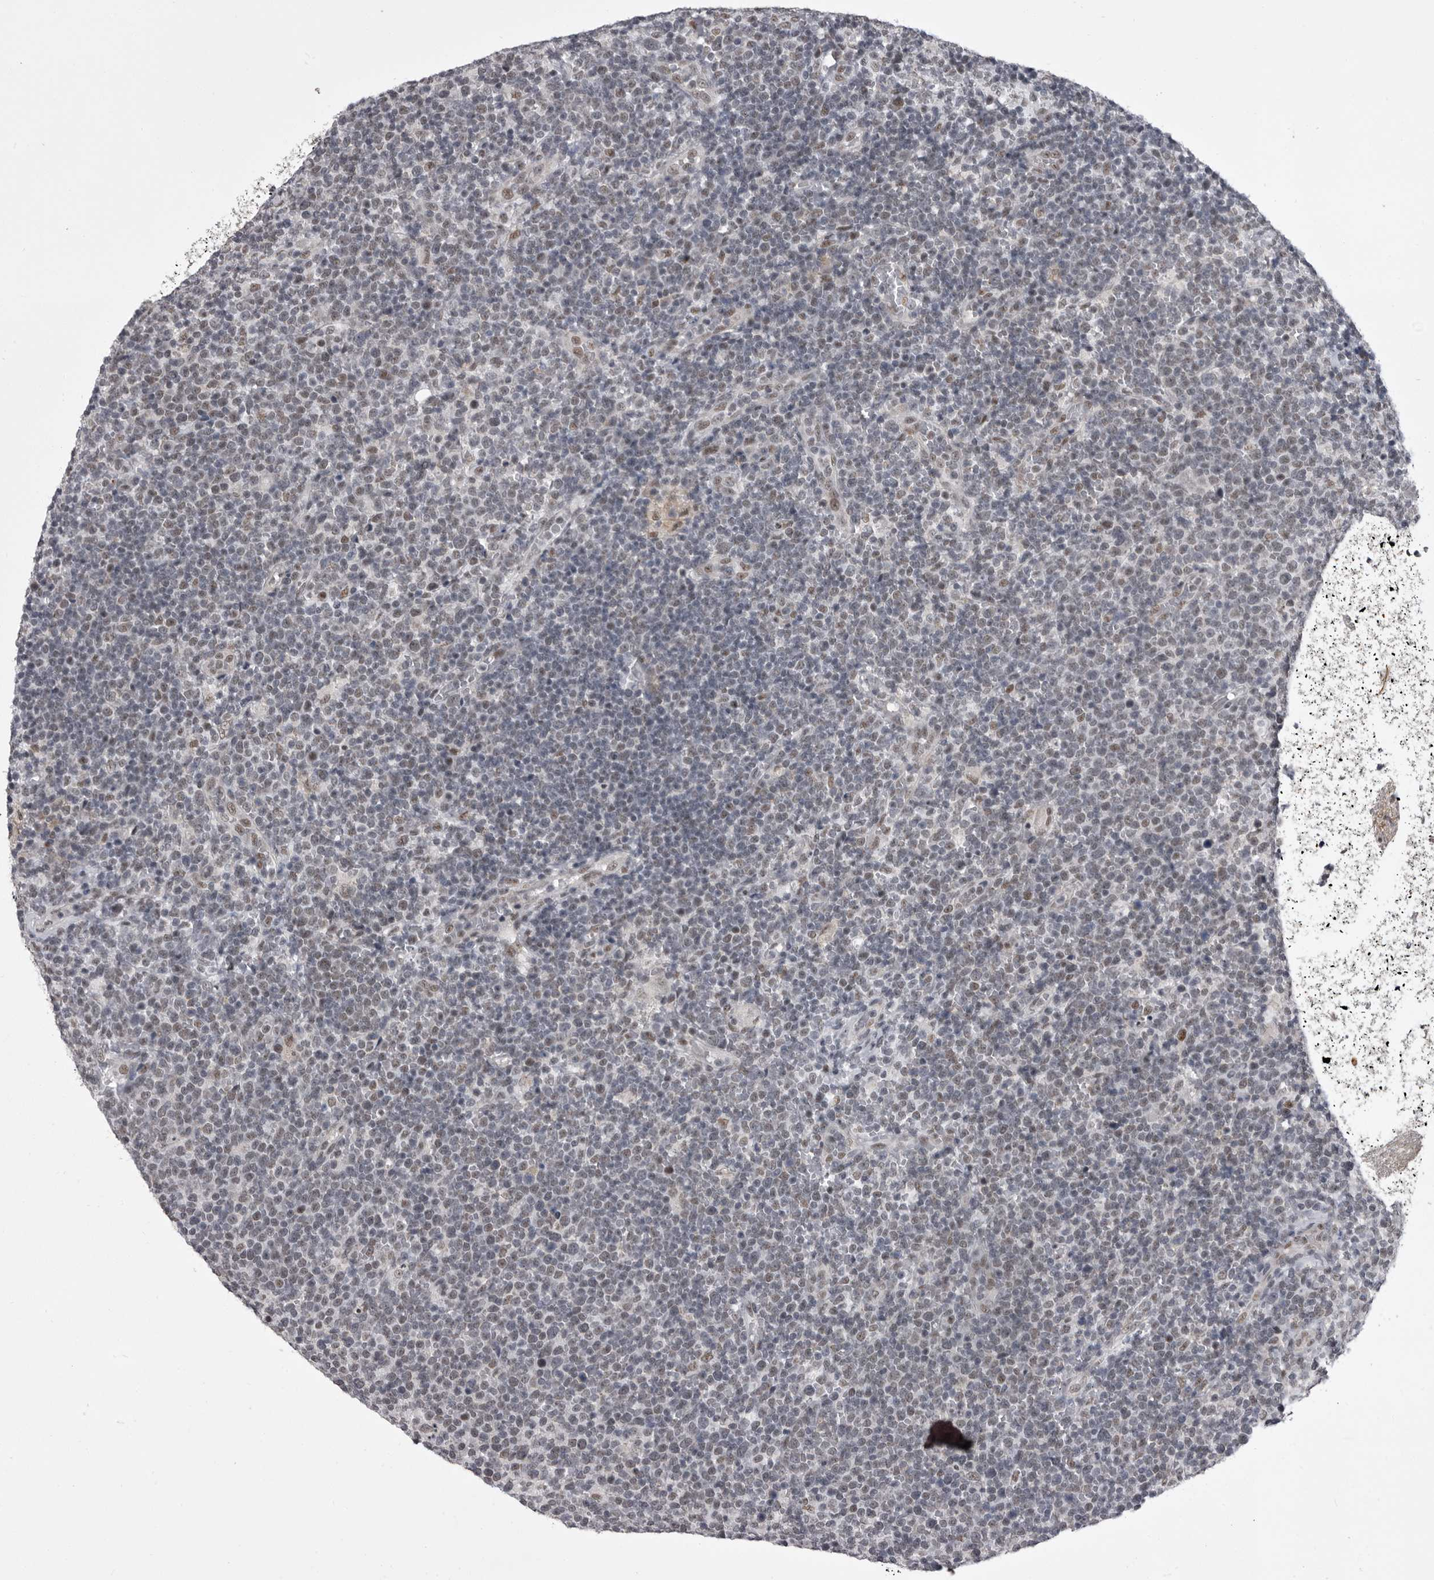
{"staining": {"intensity": "negative", "quantity": "none", "location": "none"}, "tissue": "lymphoma", "cell_type": "Tumor cells", "image_type": "cancer", "snomed": [{"axis": "morphology", "description": "Malignant lymphoma, non-Hodgkin's type, High grade"}, {"axis": "topography", "description": "Lymph node"}], "caption": "IHC histopathology image of neoplastic tissue: high-grade malignant lymphoma, non-Hodgkin's type stained with DAB (3,3'-diaminobenzidine) exhibits no significant protein positivity in tumor cells. (Stains: DAB immunohistochemistry with hematoxylin counter stain, Microscopy: brightfield microscopy at high magnification).", "gene": "PRPF3", "patient": {"sex": "male", "age": 61}}